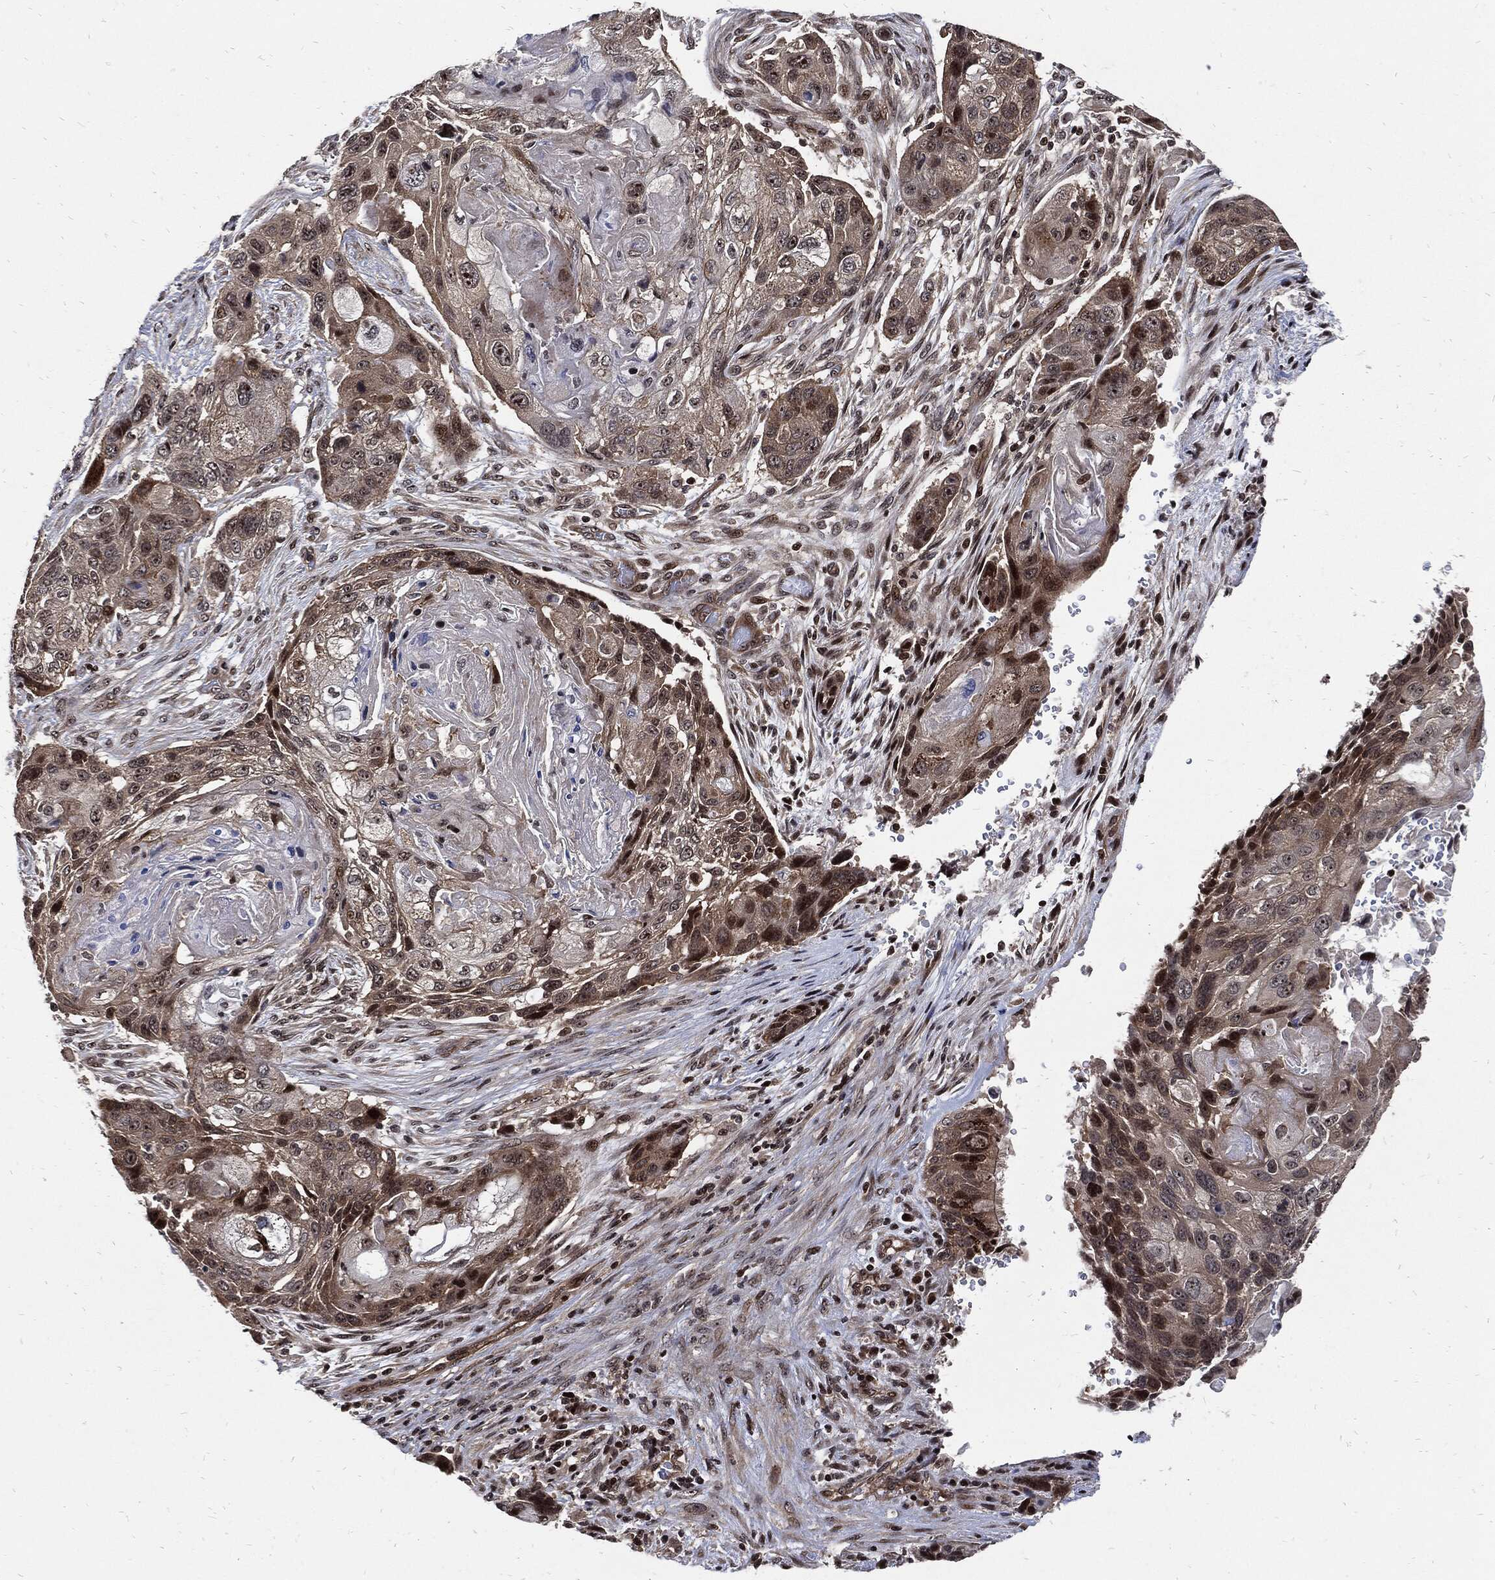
{"staining": {"intensity": "negative", "quantity": "none", "location": "none"}, "tissue": "lung cancer", "cell_type": "Tumor cells", "image_type": "cancer", "snomed": [{"axis": "morphology", "description": "Normal tissue, NOS"}, {"axis": "morphology", "description": "Squamous cell carcinoma, NOS"}, {"axis": "topography", "description": "Bronchus"}, {"axis": "topography", "description": "Lung"}], "caption": "Lung squamous cell carcinoma stained for a protein using immunohistochemistry shows no staining tumor cells.", "gene": "ZNF775", "patient": {"sex": "male", "age": 69}}